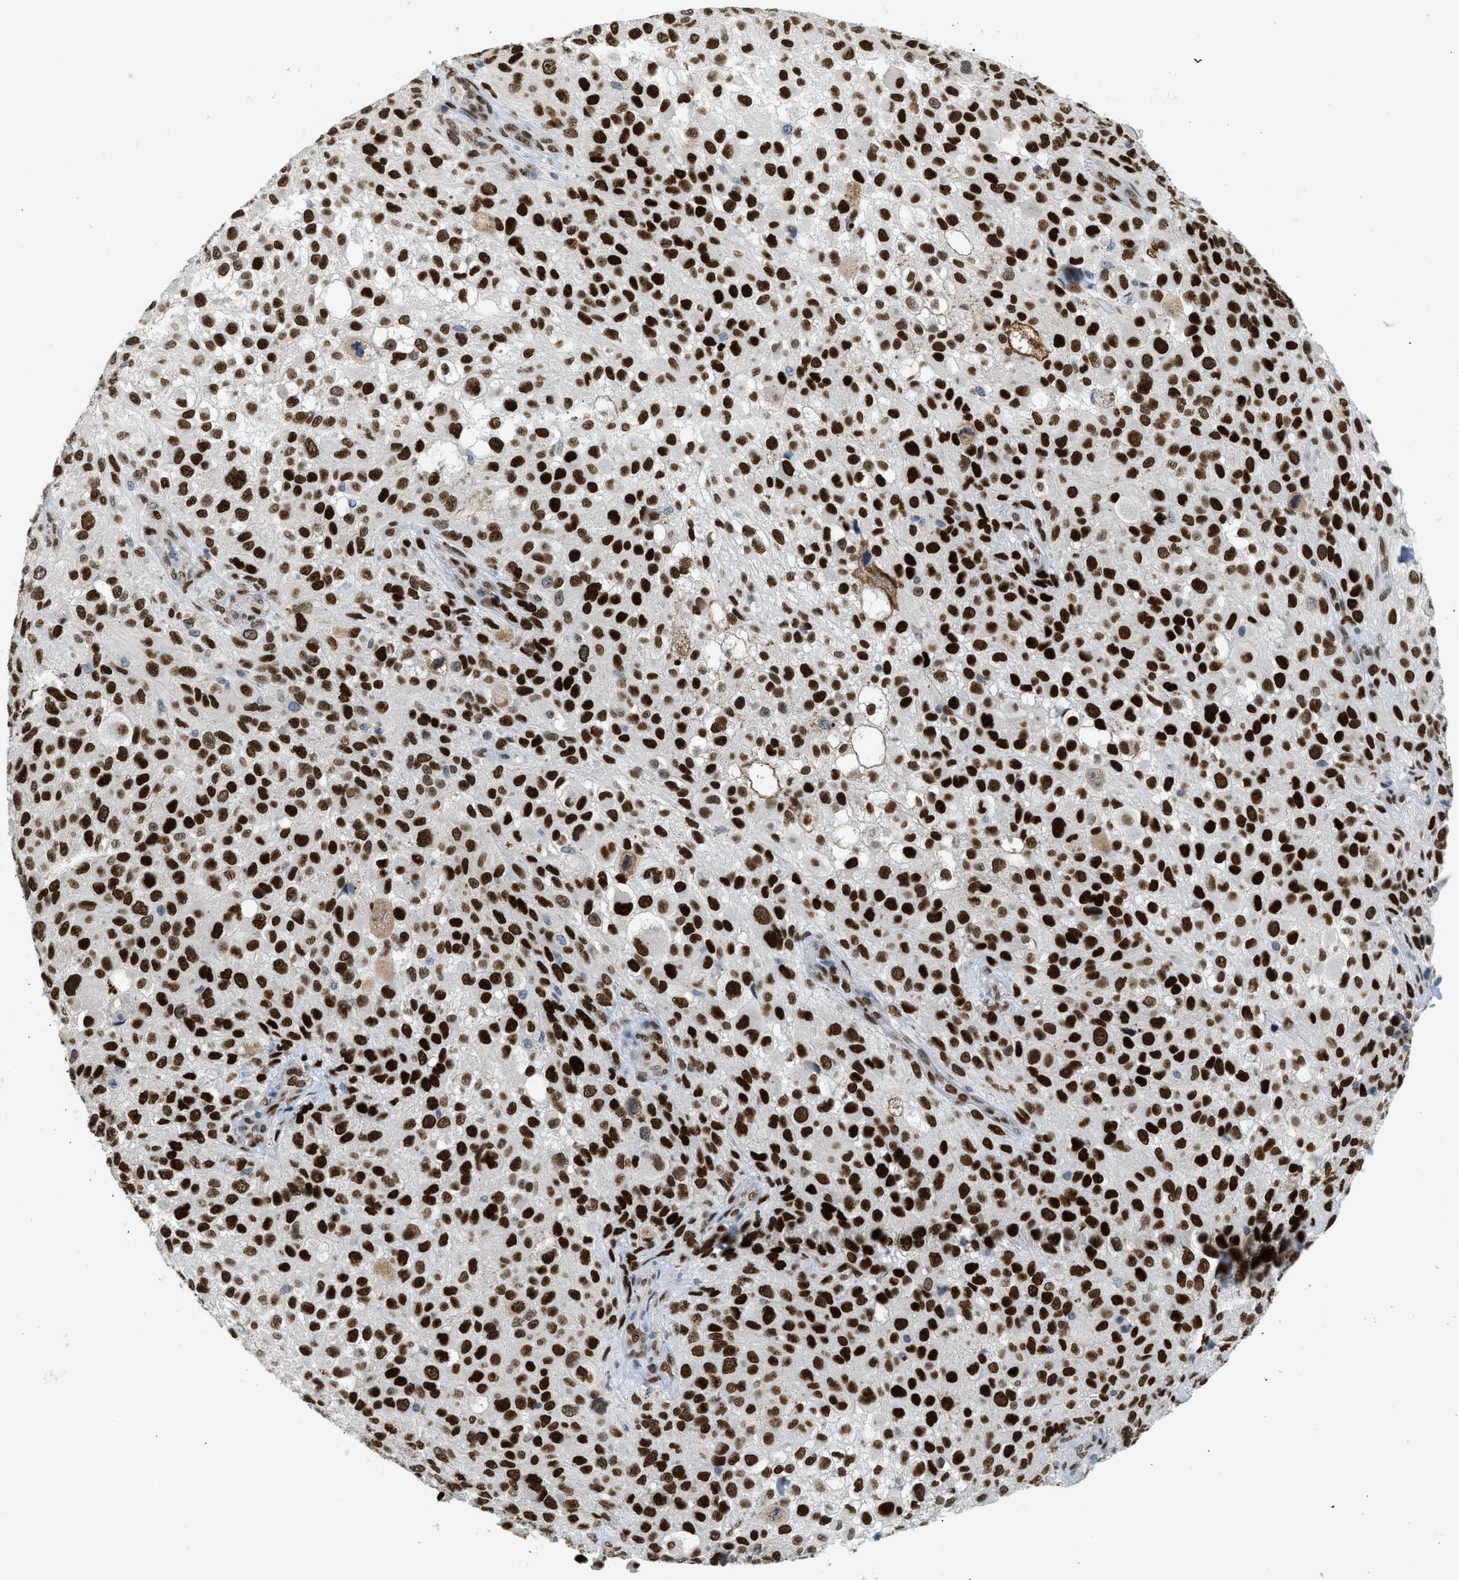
{"staining": {"intensity": "strong", "quantity": ">75%", "location": "nuclear"}, "tissue": "melanoma", "cell_type": "Tumor cells", "image_type": "cancer", "snomed": [{"axis": "morphology", "description": "Necrosis, NOS"}, {"axis": "morphology", "description": "Malignant melanoma, NOS"}, {"axis": "topography", "description": "Skin"}], "caption": "Immunohistochemistry image of malignant melanoma stained for a protein (brown), which shows high levels of strong nuclear expression in about >75% of tumor cells.", "gene": "ZBTB20", "patient": {"sex": "female", "age": 87}}